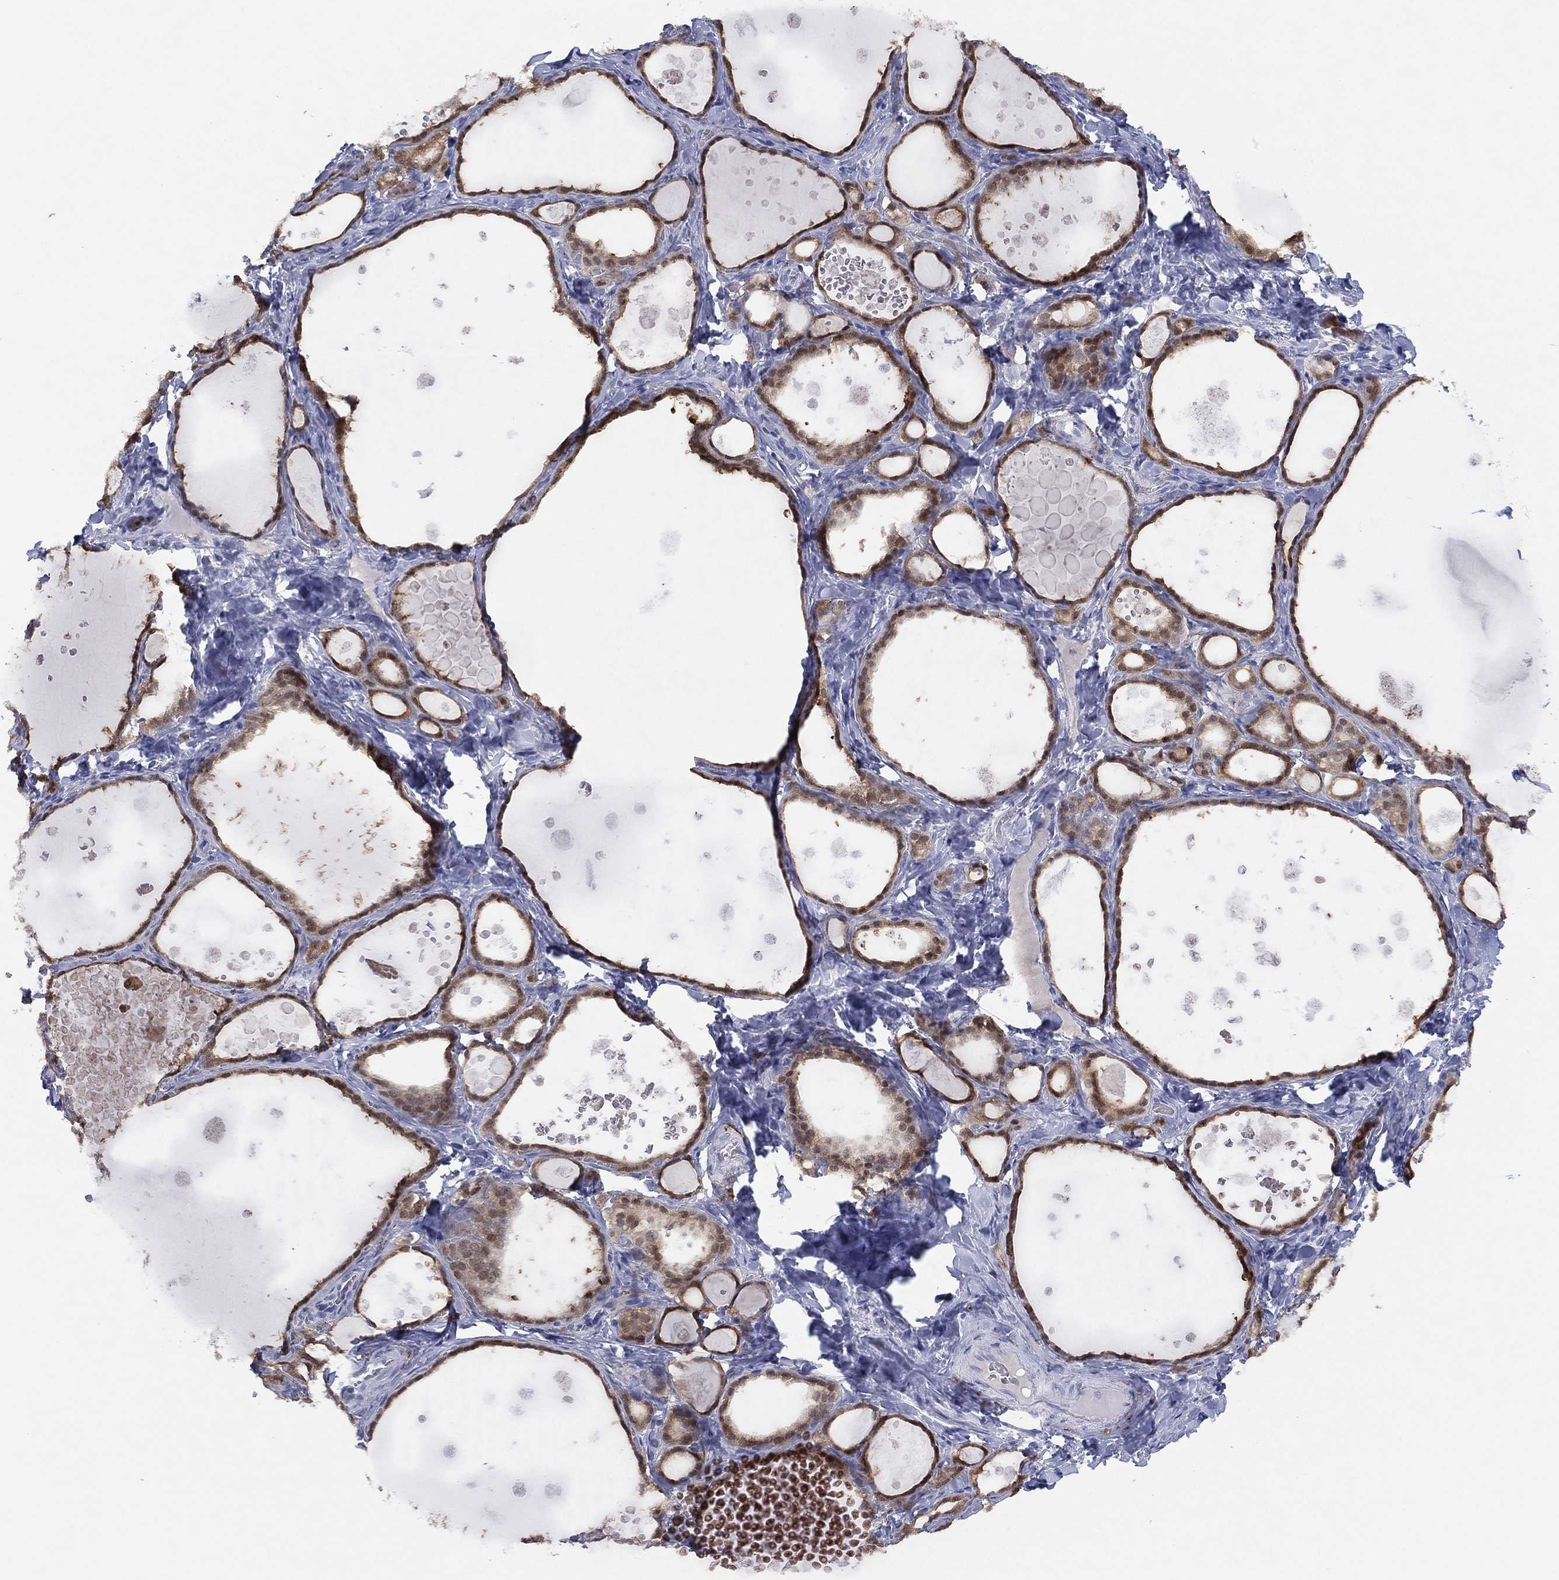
{"staining": {"intensity": "moderate", "quantity": ">75%", "location": "cytoplasmic/membranous,nuclear"}, "tissue": "thyroid gland", "cell_type": "Glandular cells", "image_type": "normal", "snomed": [{"axis": "morphology", "description": "Normal tissue, NOS"}, {"axis": "topography", "description": "Thyroid gland"}], "caption": "This photomicrograph shows immunohistochemistry (IHC) staining of normal human thyroid gland, with medium moderate cytoplasmic/membranous,nuclear positivity in approximately >75% of glandular cells.", "gene": "DDAH1", "patient": {"sex": "female", "age": 56}}